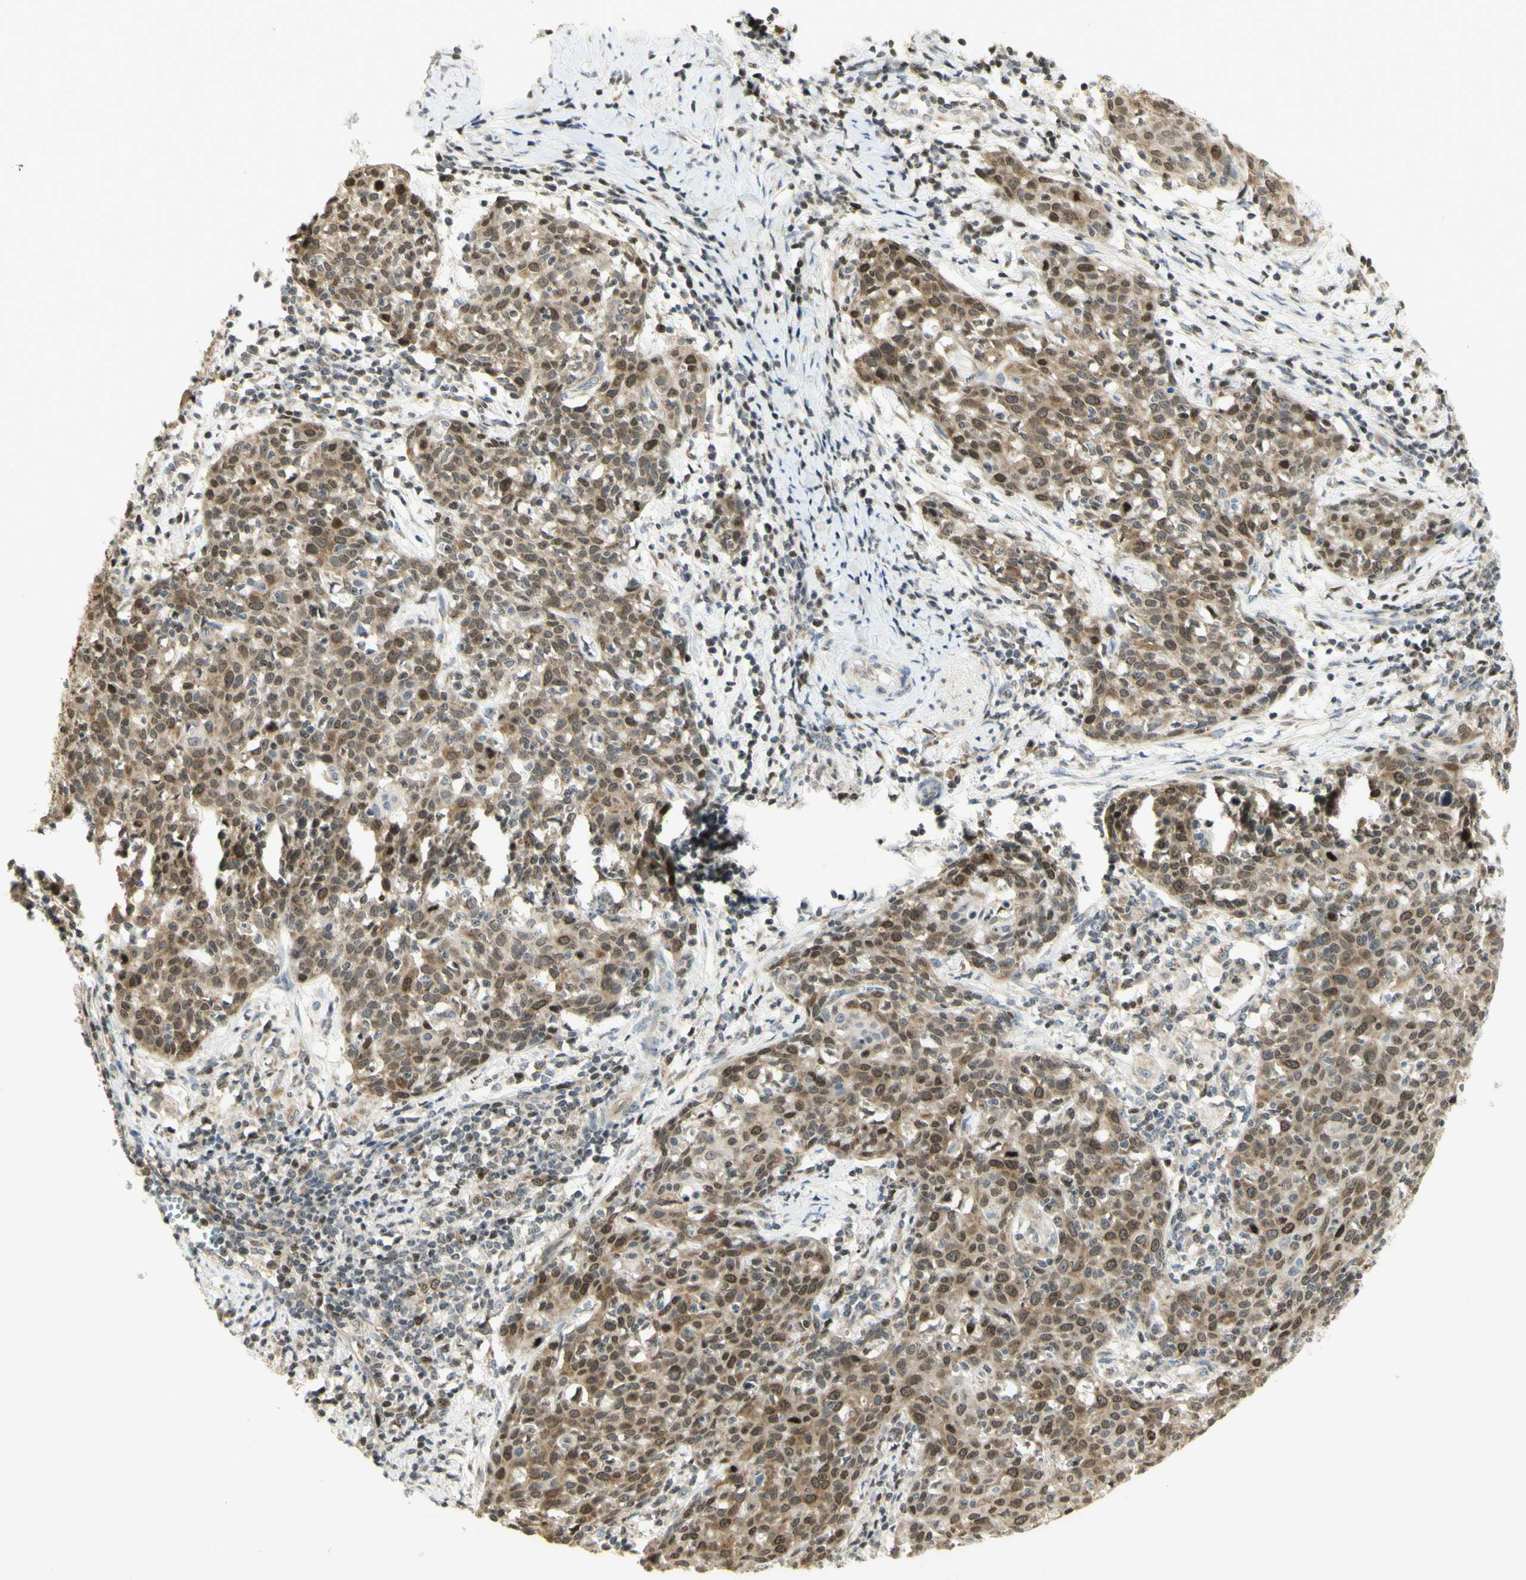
{"staining": {"intensity": "moderate", "quantity": ">75%", "location": "cytoplasmic/membranous,nuclear"}, "tissue": "cervical cancer", "cell_type": "Tumor cells", "image_type": "cancer", "snomed": [{"axis": "morphology", "description": "Squamous cell carcinoma, NOS"}, {"axis": "topography", "description": "Cervix"}], "caption": "This photomicrograph exhibits cervical cancer (squamous cell carcinoma) stained with immunohistochemistry (IHC) to label a protein in brown. The cytoplasmic/membranous and nuclear of tumor cells show moderate positivity for the protein. Nuclei are counter-stained blue.", "gene": "KIF11", "patient": {"sex": "female", "age": 38}}